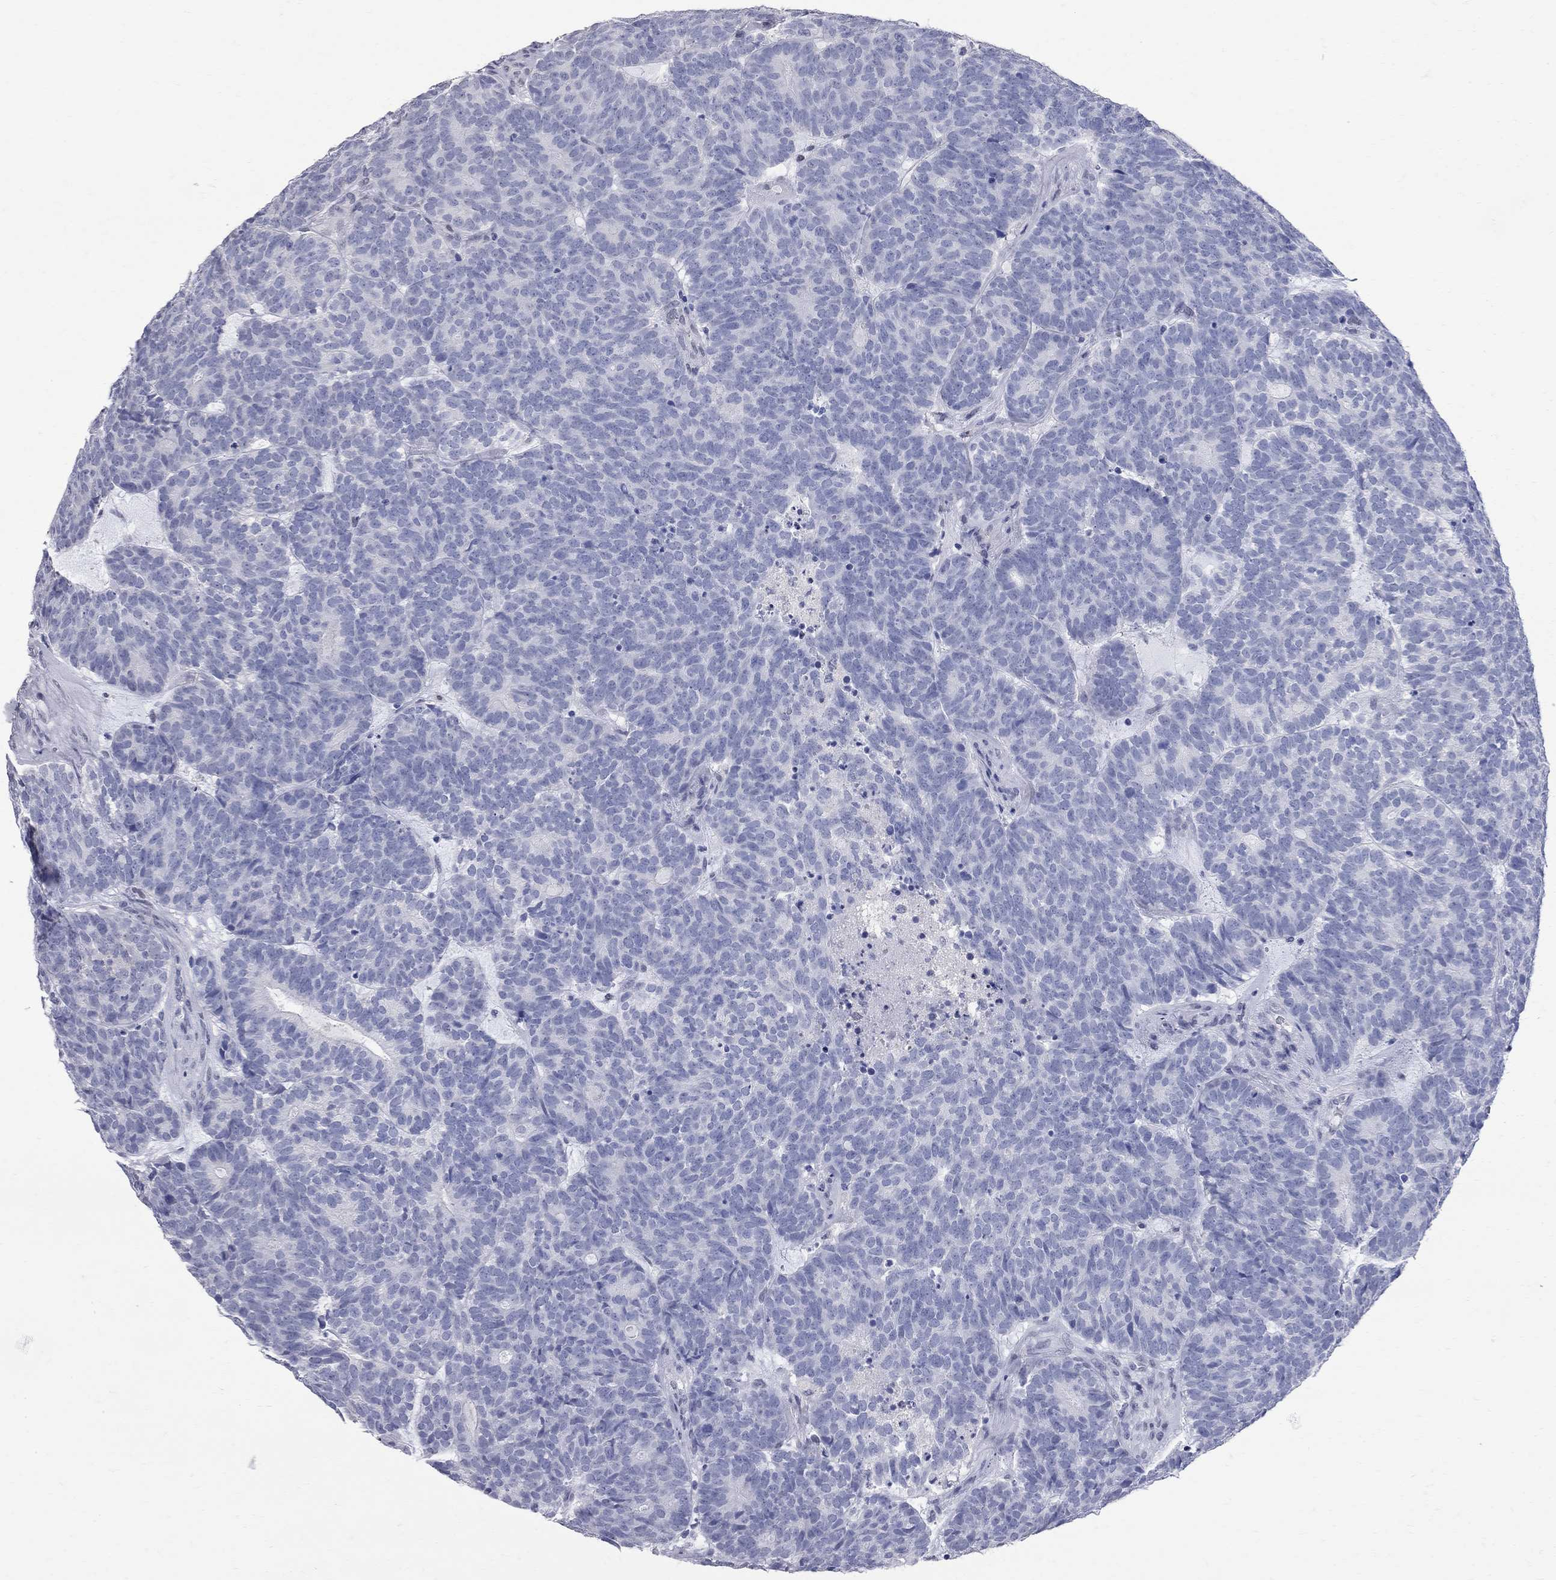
{"staining": {"intensity": "negative", "quantity": "none", "location": "none"}, "tissue": "head and neck cancer", "cell_type": "Tumor cells", "image_type": "cancer", "snomed": [{"axis": "morphology", "description": "Adenocarcinoma, NOS"}, {"axis": "topography", "description": "Head-Neck"}], "caption": "IHC image of neoplastic tissue: human head and neck cancer stained with DAB demonstrates no significant protein positivity in tumor cells.", "gene": "BPIFB1", "patient": {"sex": "female", "age": 81}}